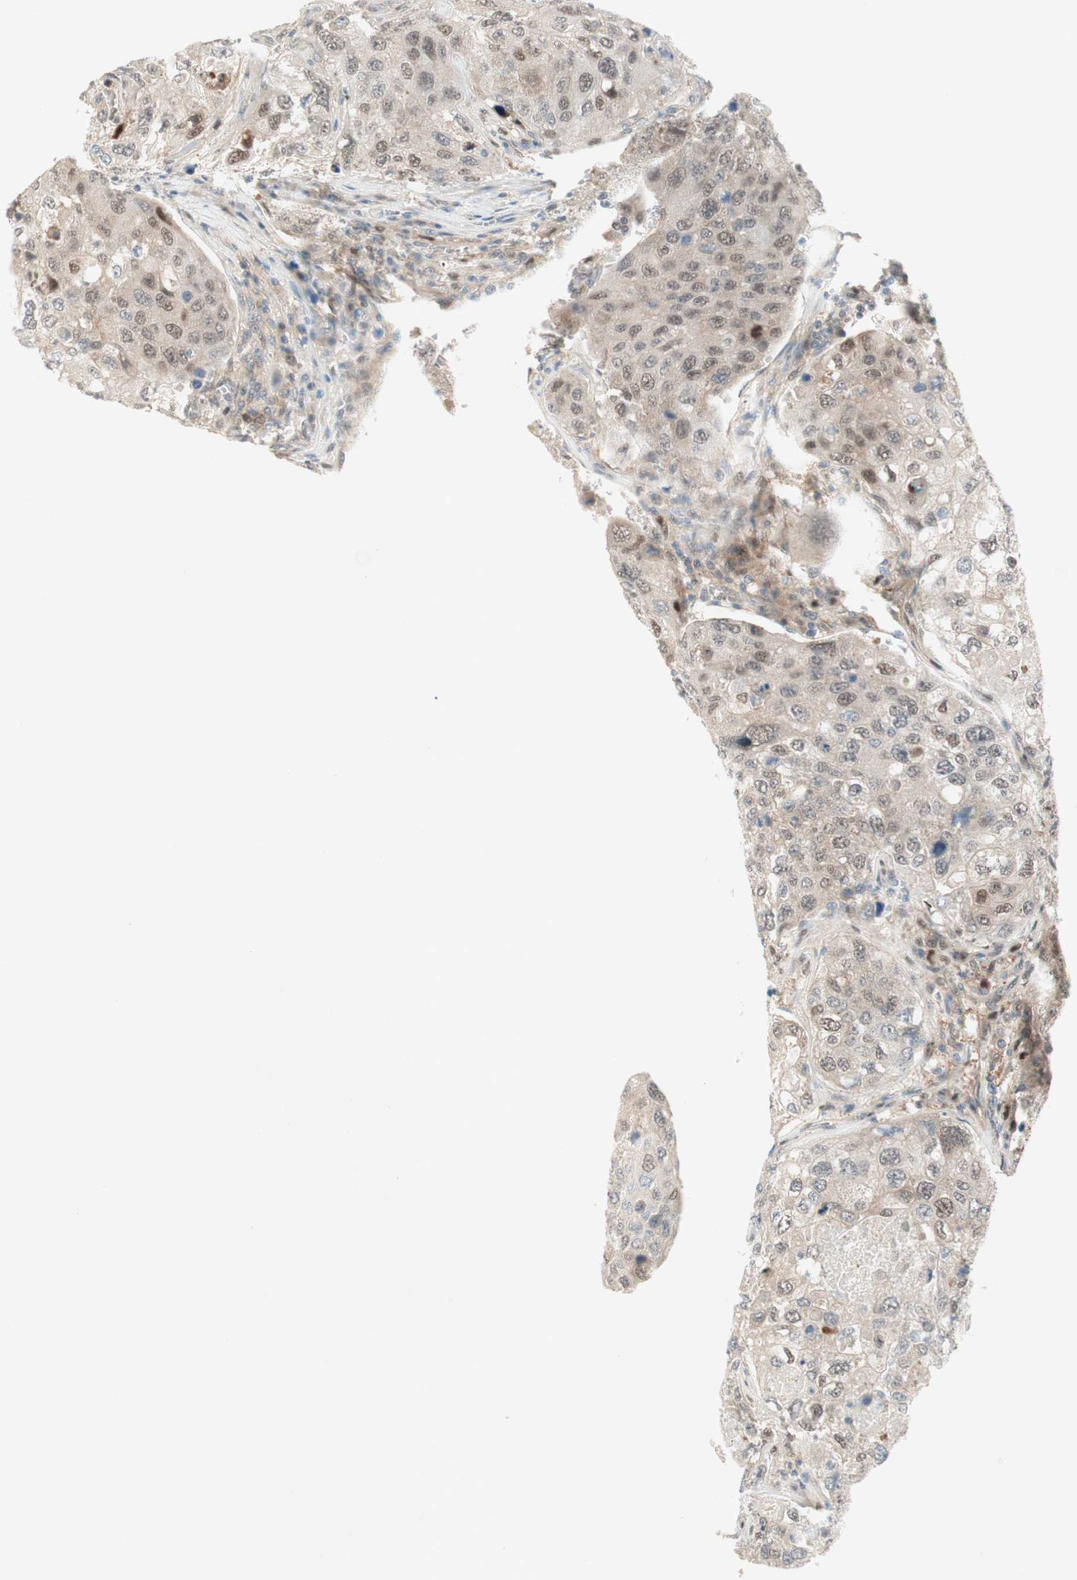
{"staining": {"intensity": "weak", "quantity": "<25%", "location": "nuclear"}, "tissue": "urothelial cancer", "cell_type": "Tumor cells", "image_type": "cancer", "snomed": [{"axis": "morphology", "description": "Urothelial carcinoma, High grade"}, {"axis": "topography", "description": "Lymph node"}, {"axis": "topography", "description": "Urinary bladder"}], "caption": "Tumor cells are negative for protein expression in human urothelial cancer. (DAB (3,3'-diaminobenzidine) immunohistochemistry (IHC), high magnification).", "gene": "RFNG", "patient": {"sex": "male", "age": 51}}